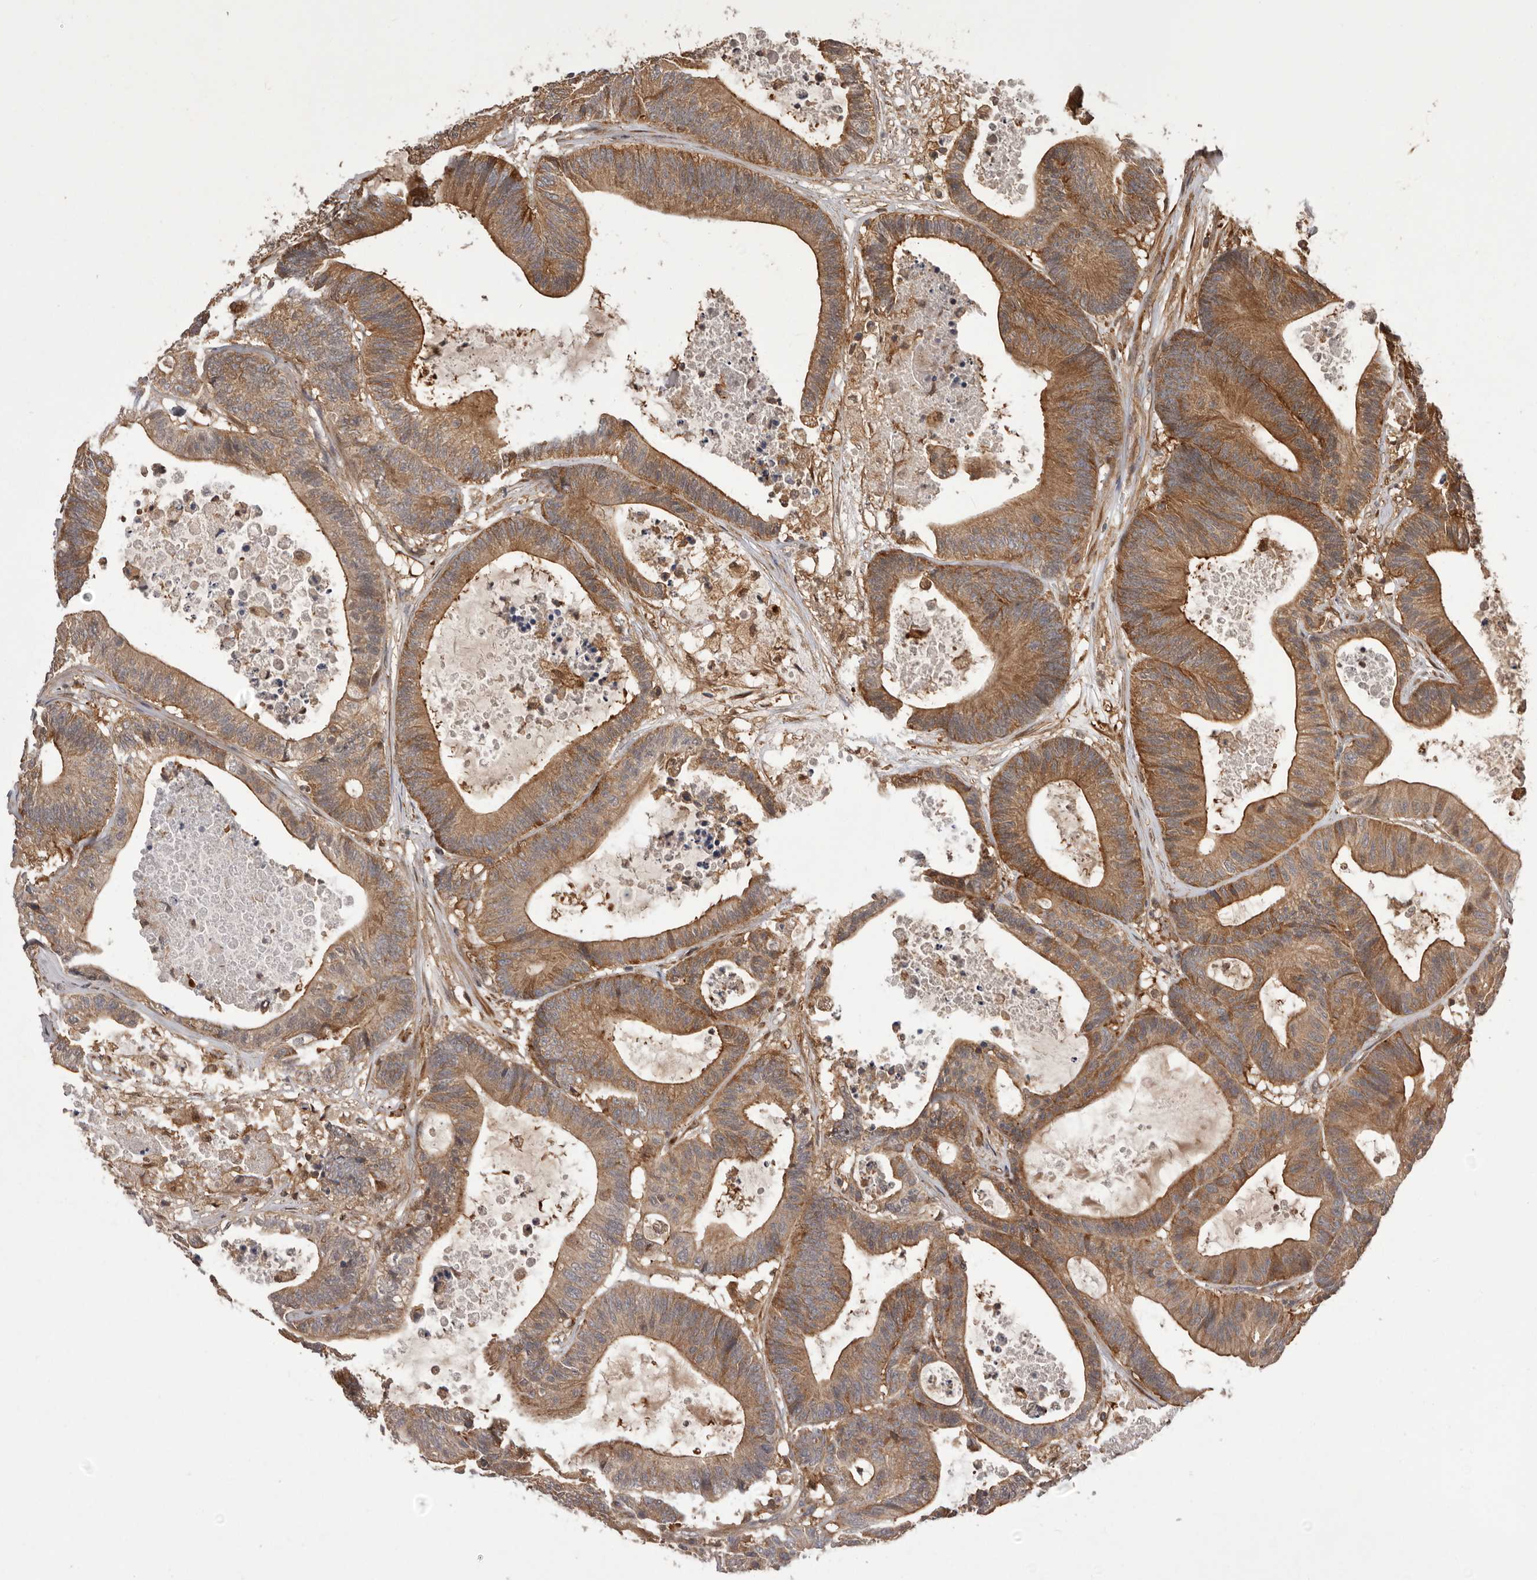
{"staining": {"intensity": "moderate", "quantity": ">75%", "location": "cytoplasmic/membranous"}, "tissue": "colorectal cancer", "cell_type": "Tumor cells", "image_type": "cancer", "snomed": [{"axis": "morphology", "description": "Adenocarcinoma, NOS"}, {"axis": "topography", "description": "Colon"}], "caption": "A micrograph showing moderate cytoplasmic/membranous staining in about >75% of tumor cells in colorectal adenocarcinoma, as visualized by brown immunohistochemical staining.", "gene": "SLC22A3", "patient": {"sex": "female", "age": 84}}